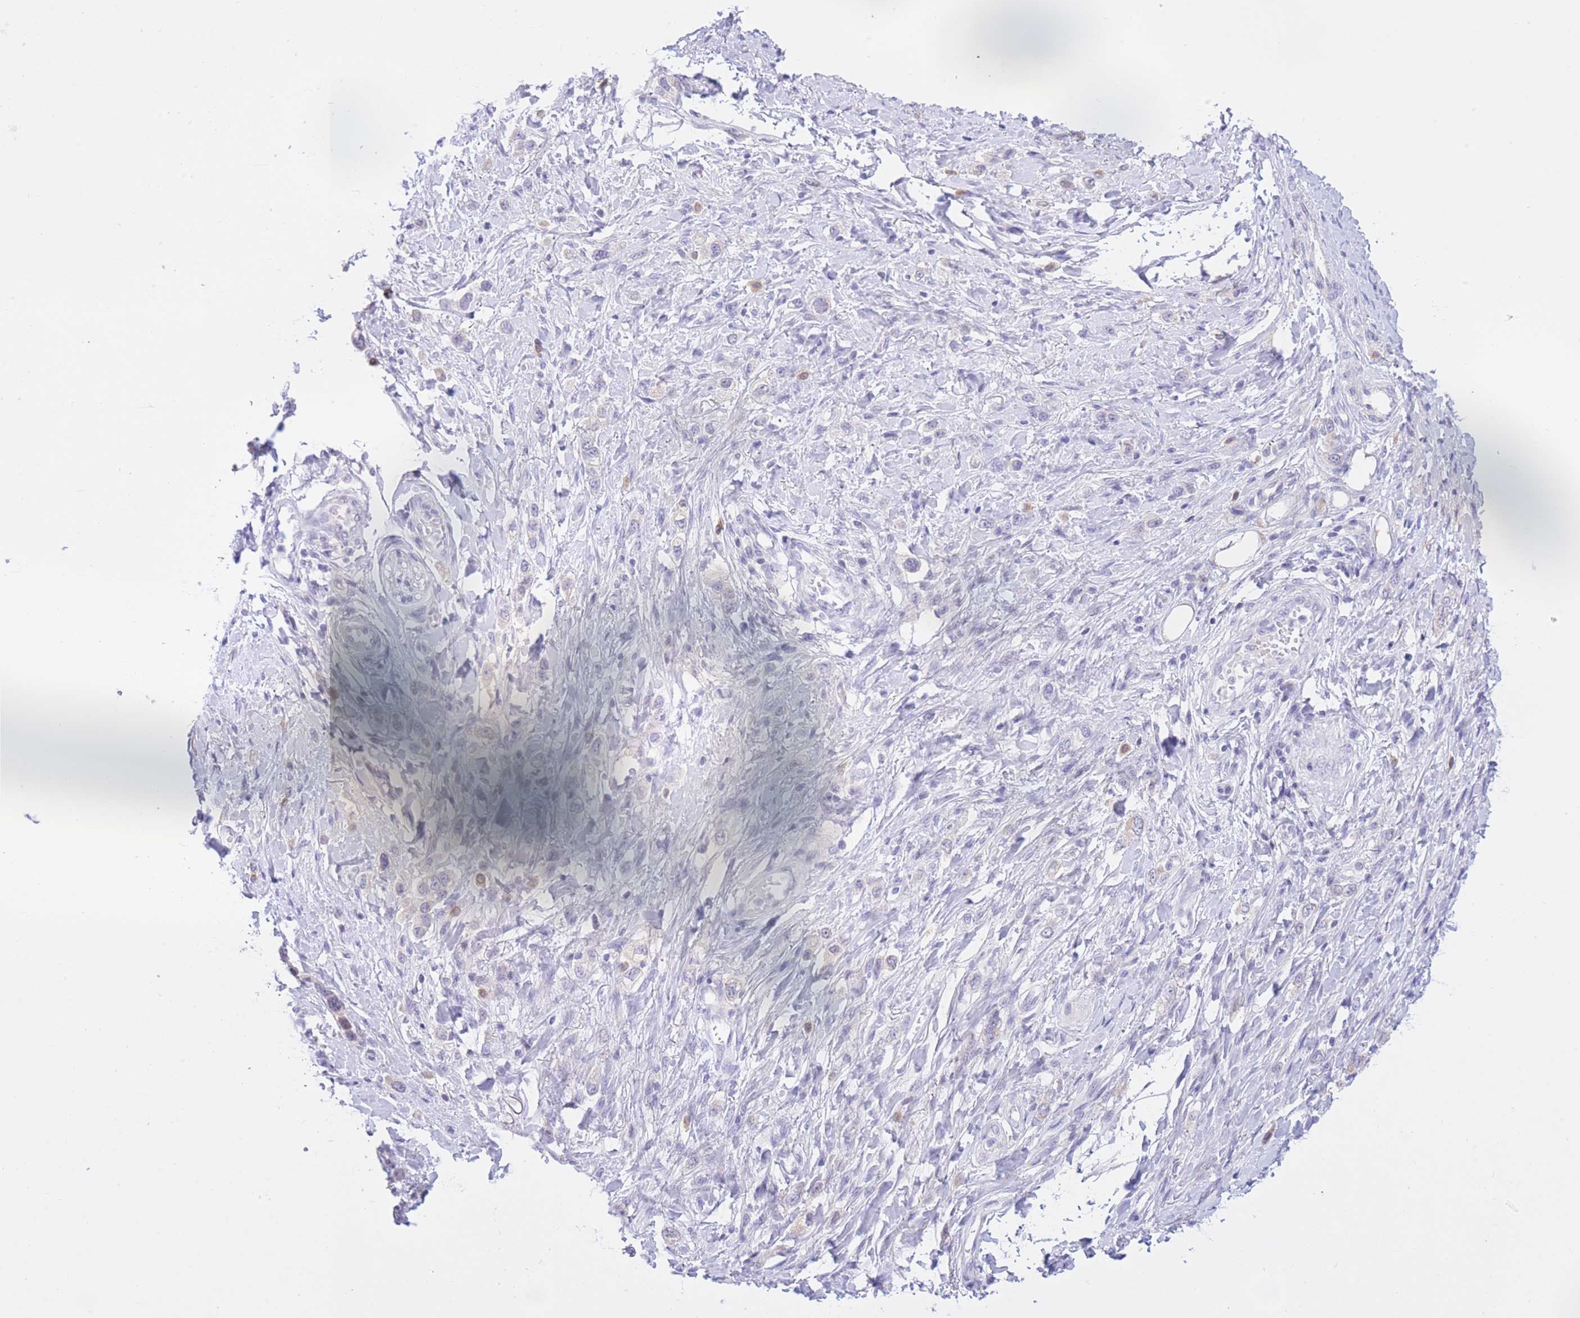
{"staining": {"intensity": "negative", "quantity": "none", "location": "none"}, "tissue": "stomach cancer", "cell_type": "Tumor cells", "image_type": "cancer", "snomed": [{"axis": "morphology", "description": "Adenocarcinoma, NOS"}, {"axis": "topography", "description": "Stomach"}], "caption": "Tumor cells are negative for protein expression in human stomach cancer. (DAB immunohistochemistry (IHC) with hematoxylin counter stain).", "gene": "RPL39L", "patient": {"sex": "female", "age": 65}}